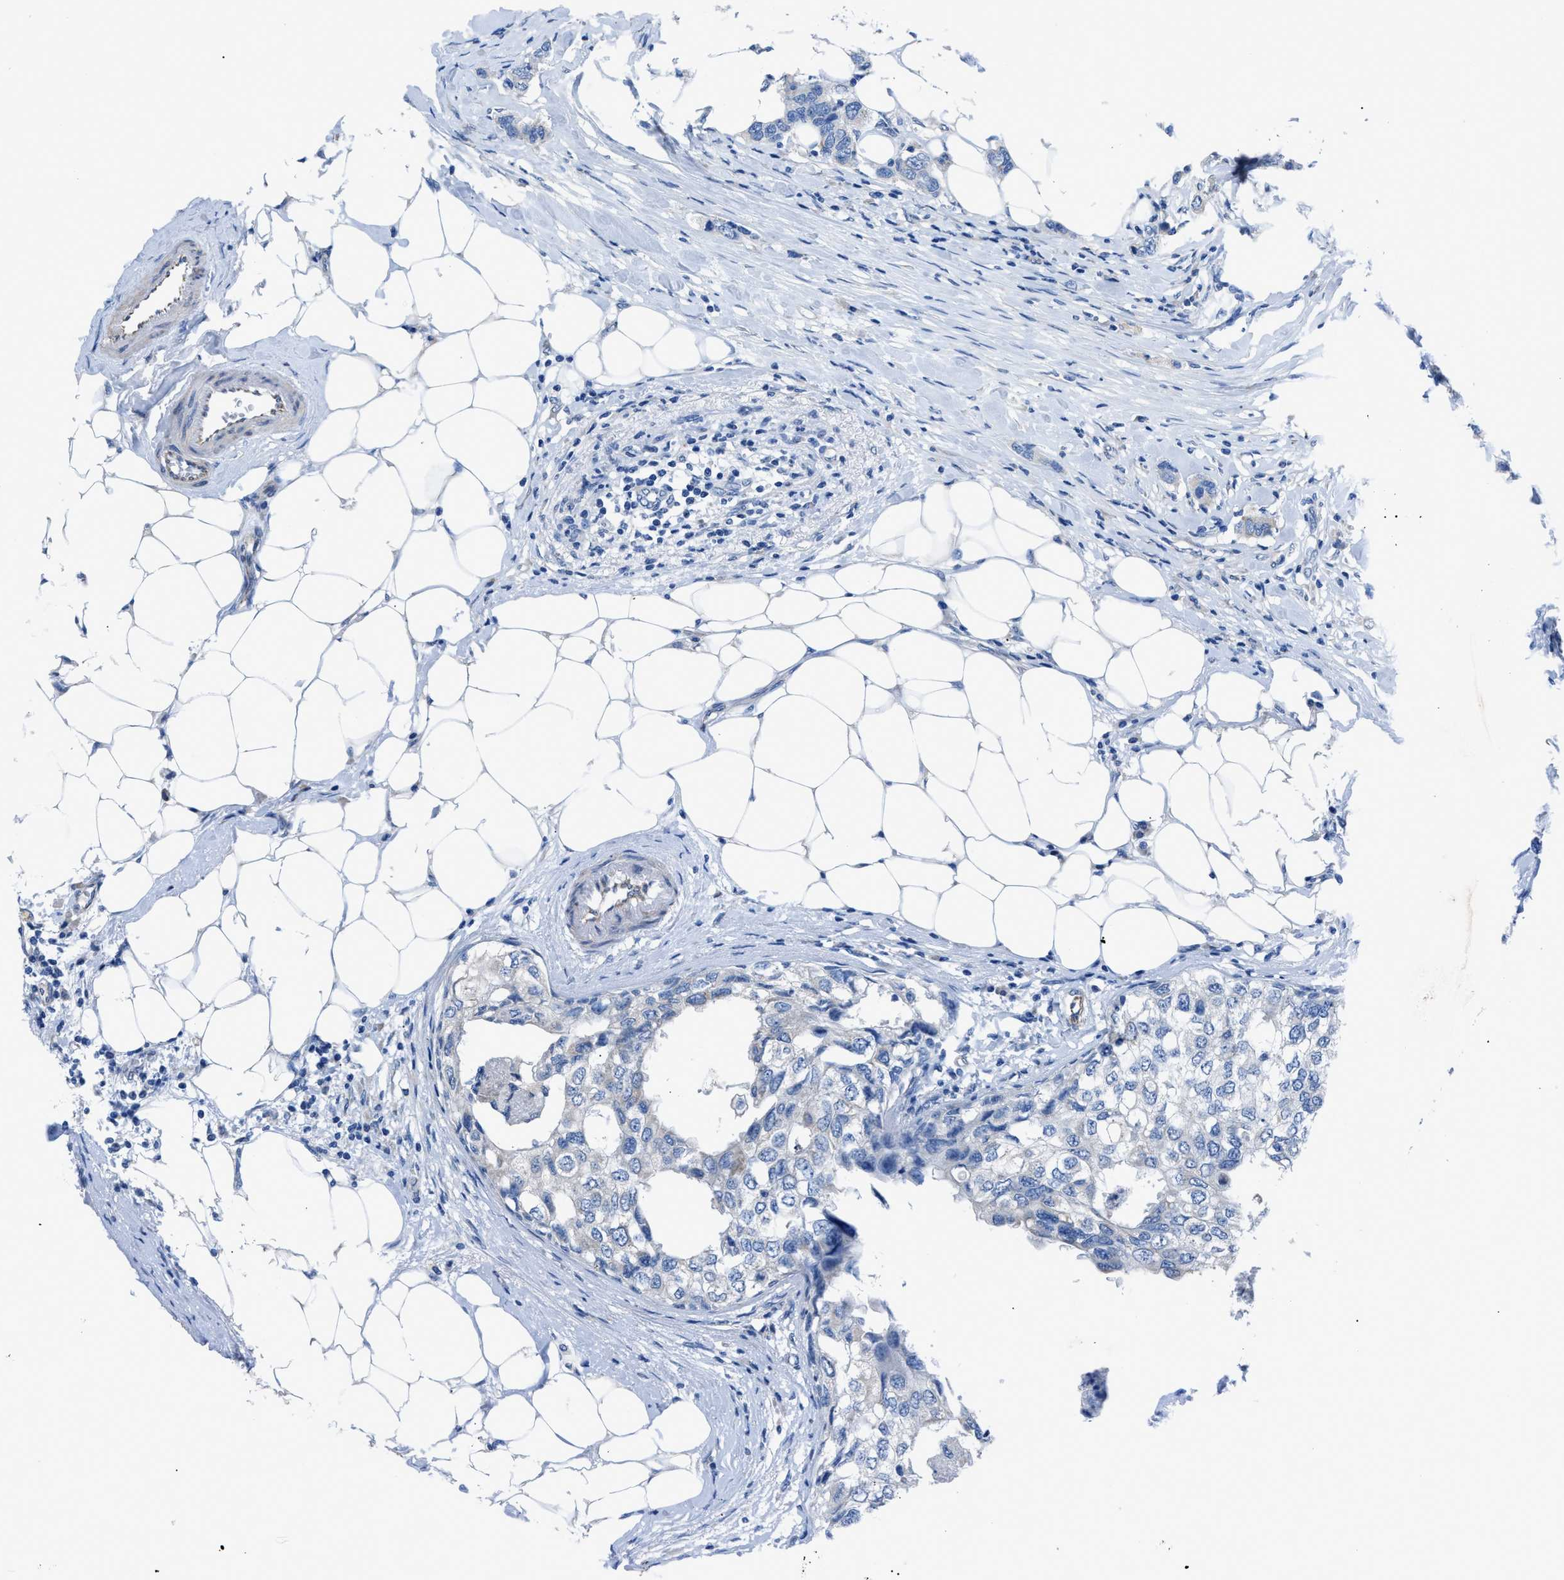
{"staining": {"intensity": "negative", "quantity": "none", "location": "none"}, "tissue": "breast cancer", "cell_type": "Tumor cells", "image_type": "cancer", "snomed": [{"axis": "morphology", "description": "Duct carcinoma"}, {"axis": "topography", "description": "Breast"}], "caption": "Tumor cells show no significant protein expression in breast cancer. The staining was performed using DAB to visualize the protein expression in brown, while the nuclei were stained in blue with hematoxylin (Magnification: 20x).", "gene": "ITPR1", "patient": {"sex": "female", "age": 50}}